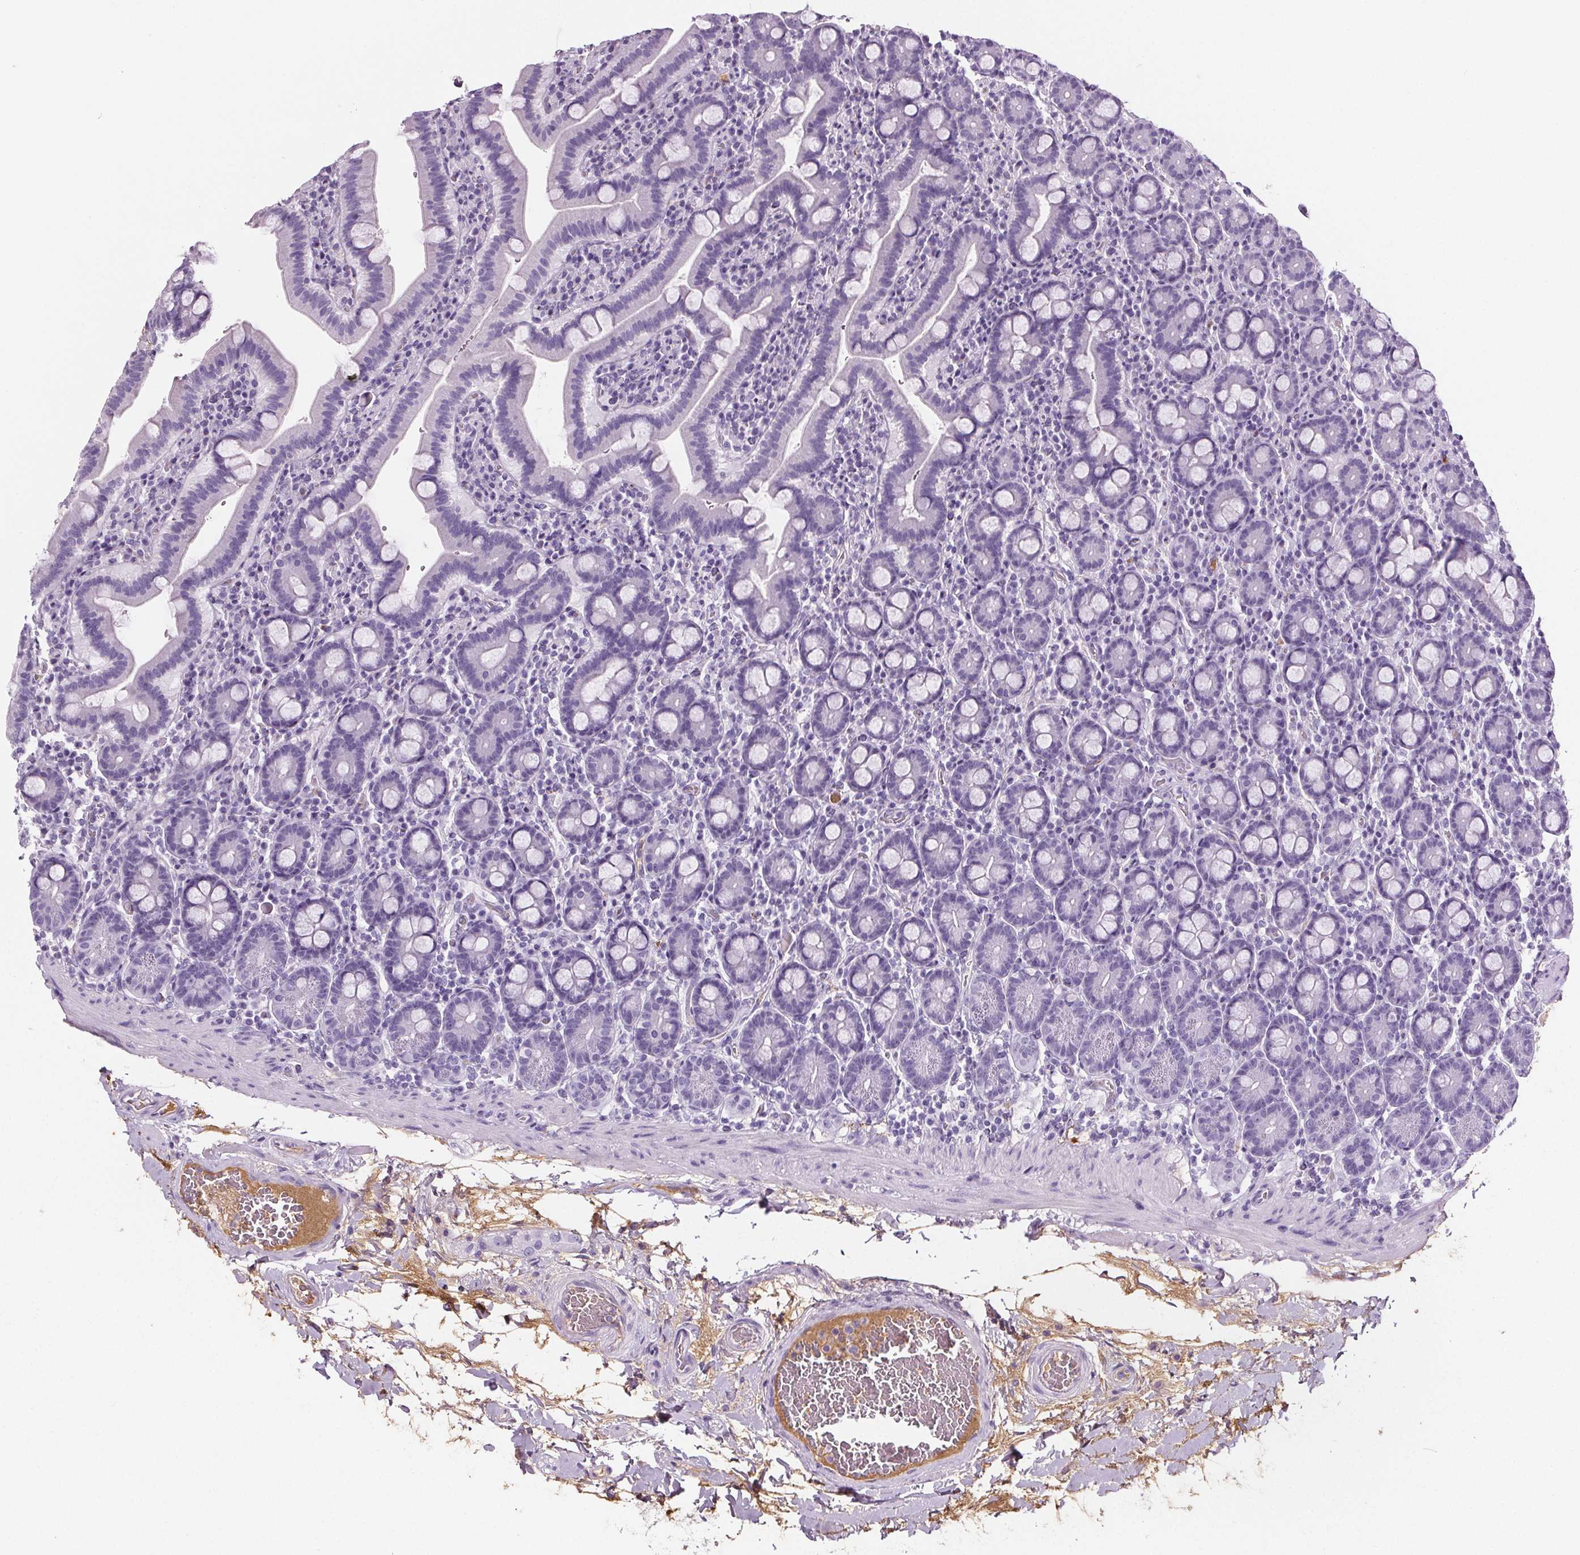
{"staining": {"intensity": "negative", "quantity": "none", "location": "none"}, "tissue": "small intestine", "cell_type": "Glandular cells", "image_type": "normal", "snomed": [{"axis": "morphology", "description": "Normal tissue, NOS"}, {"axis": "topography", "description": "Small intestine"}], "caption": "This is an immunohistochemistry image of unremarkable human small intestine. There is no positivity in glandular cells.", "gene": "CD5L", "patient": {"sex": "male", "age": 26}}